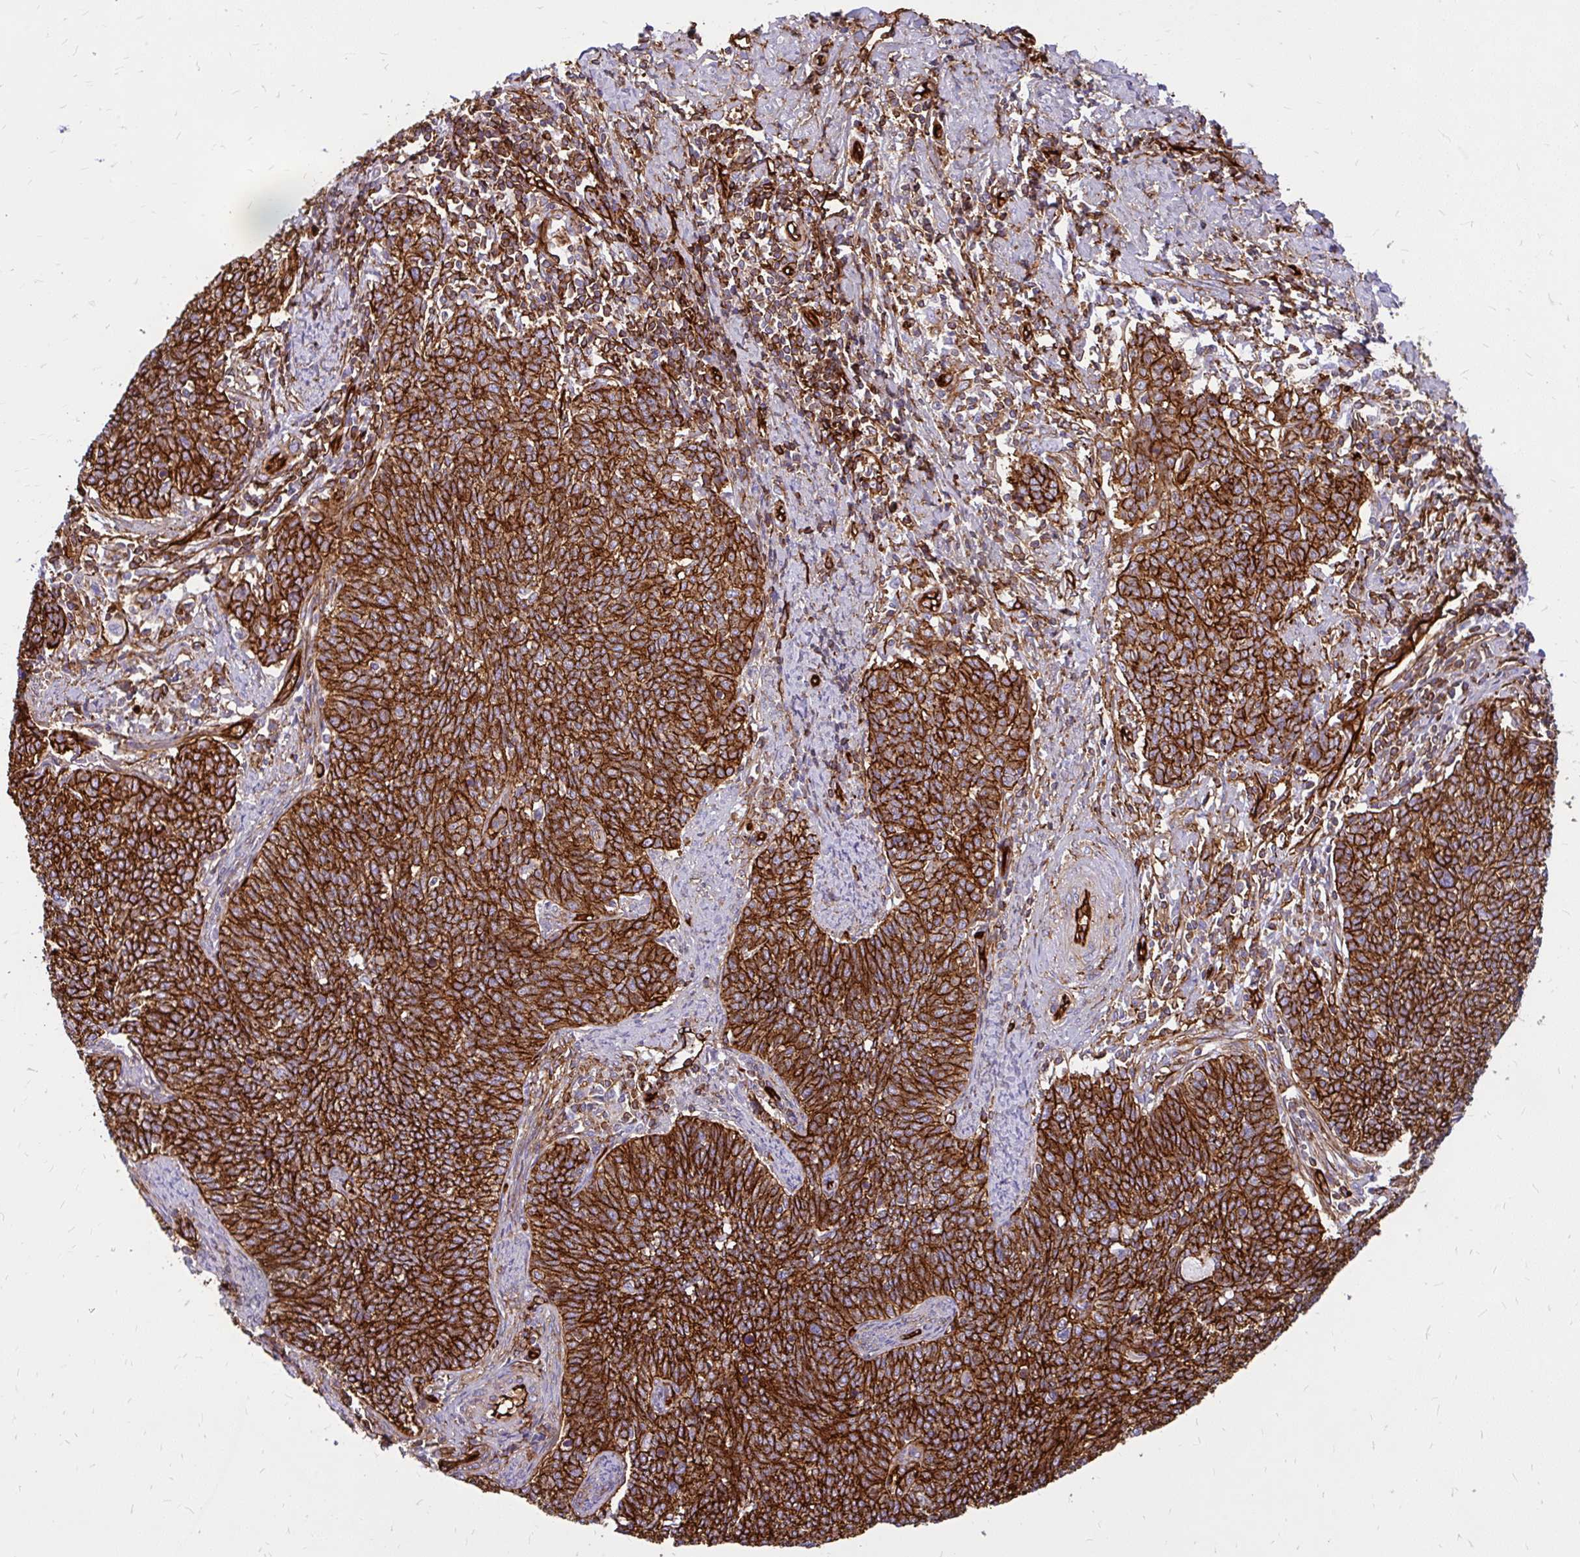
{"staining": {"intensity": "strong", "quantity": ">75%", "location": "cytoplasmic/membranous"}, "tissue": "cervical cancer", "cell_type": "Tumor cells", "image_type": "cancer", "snomed": [{"axis": "morphology", "description": "Squamous cell carcinoma, NOS"}, {"axis": "topography", "description": "Cervix"}], "caption": "Immunohistochemistry (IHC) histopathology image of neoplastic tissue: cervical cancer stained using IHC displays high levels of strong protein expression localized specifically in the cytoplasmic/membranous of tumor cells, appearing as a cytoplasmic/membranous brown color.", "gene": "MAP1LC3B", "patient": {"sex": "female", "age": 39}}